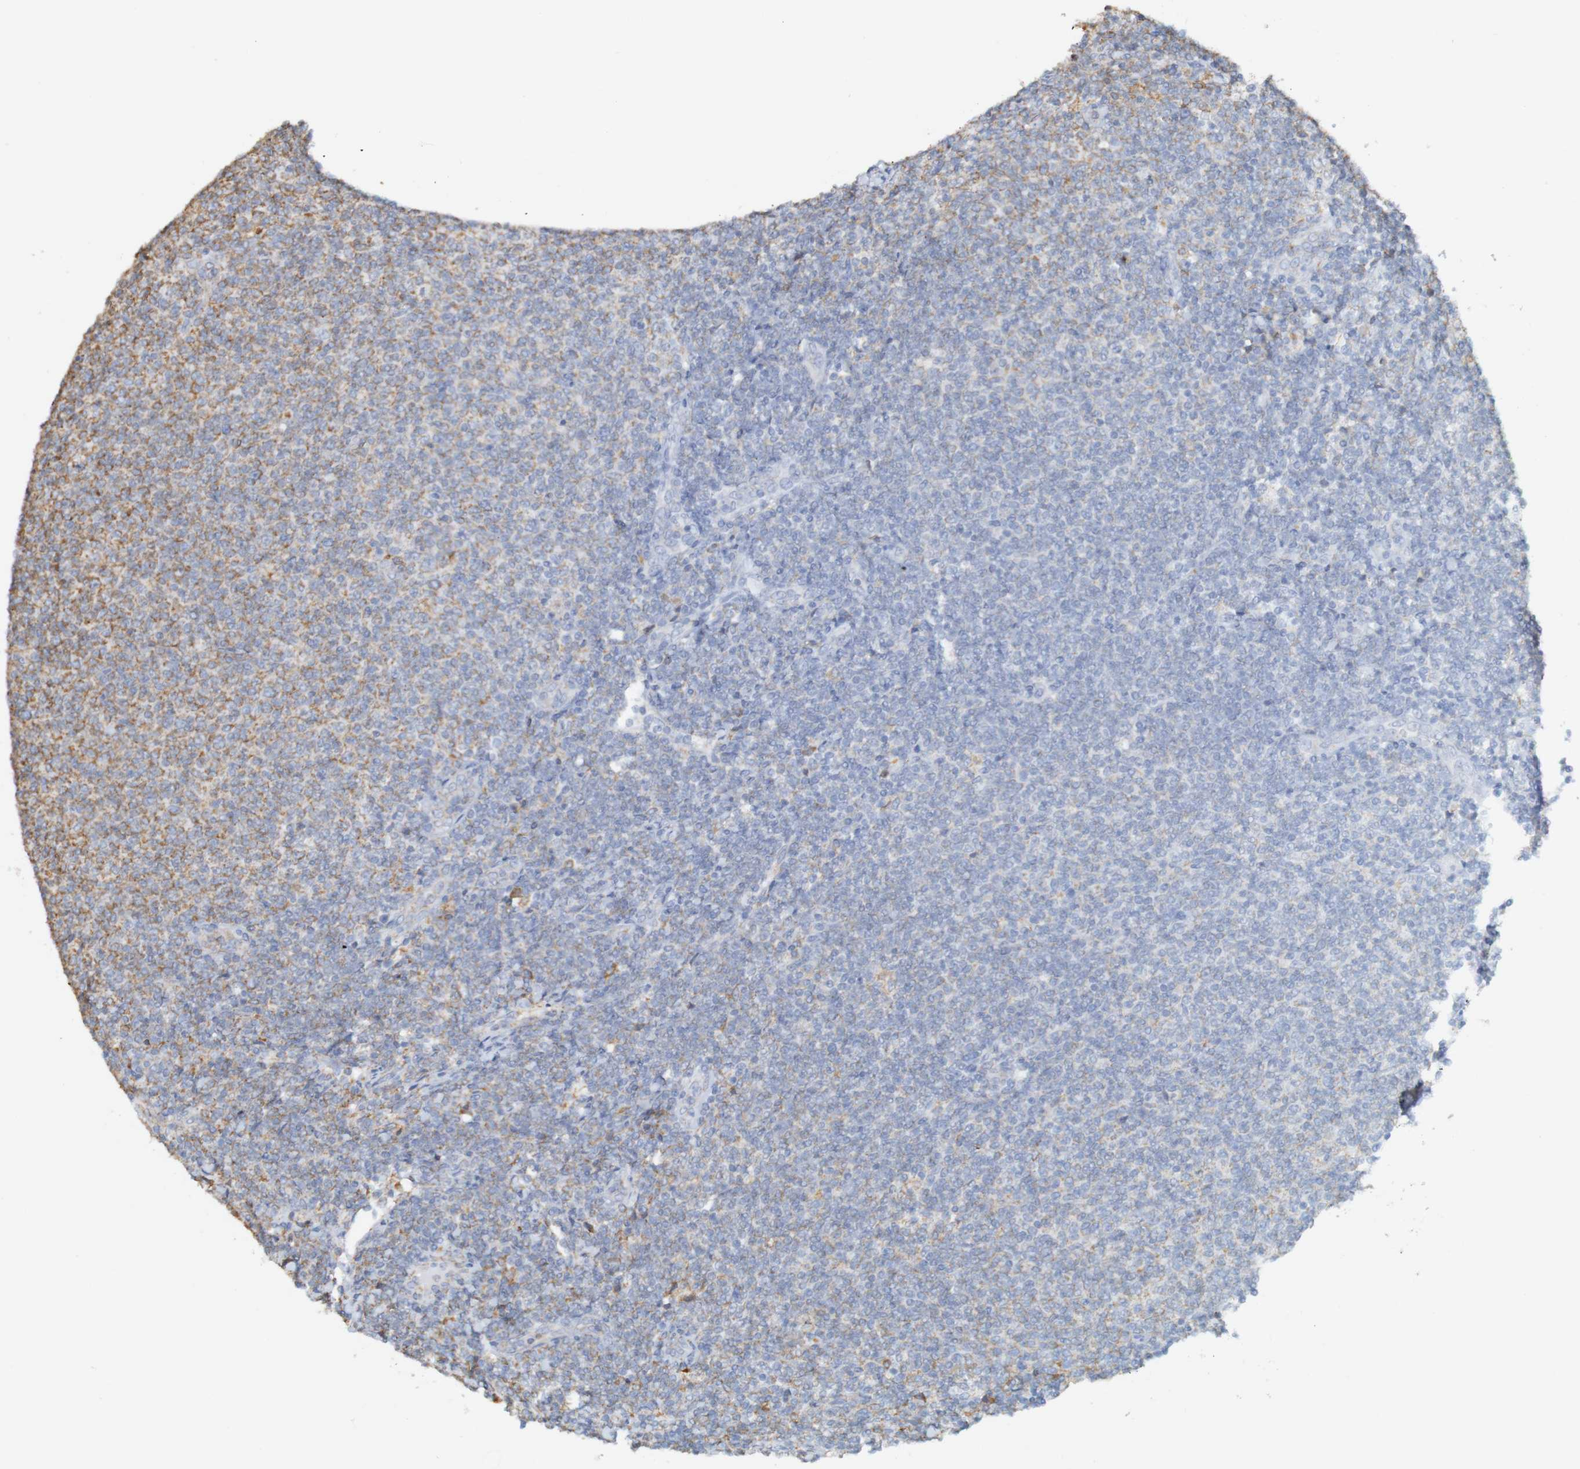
{"staining": {"intensity": "moderate", "quantity": "<25%", "location": "cytoplasmic/membranous"}, "tissue": "lymphoma", "cell_type": "Tumor cells", "image_type": "cancer", "snomed": [{"axis": "morphology", "description": "Malignant lymphoma, non-Hodgkin's type, Low grade"}, {"axis": "topography", "description": "Lymph node"}], "caption": "Immunohistochemistry (IHC) (DAB) staining of human malignant lymphoma, non-Hodgkin's type (low-grade) shows moderate cytoplasmic/membranous protein positivity in about <25% of tumor cells. (Brightfield microscopy of DAB IHC at high magnification).", "gene": "PDIA3", "patient": {"sex": "male", "age": 66}}